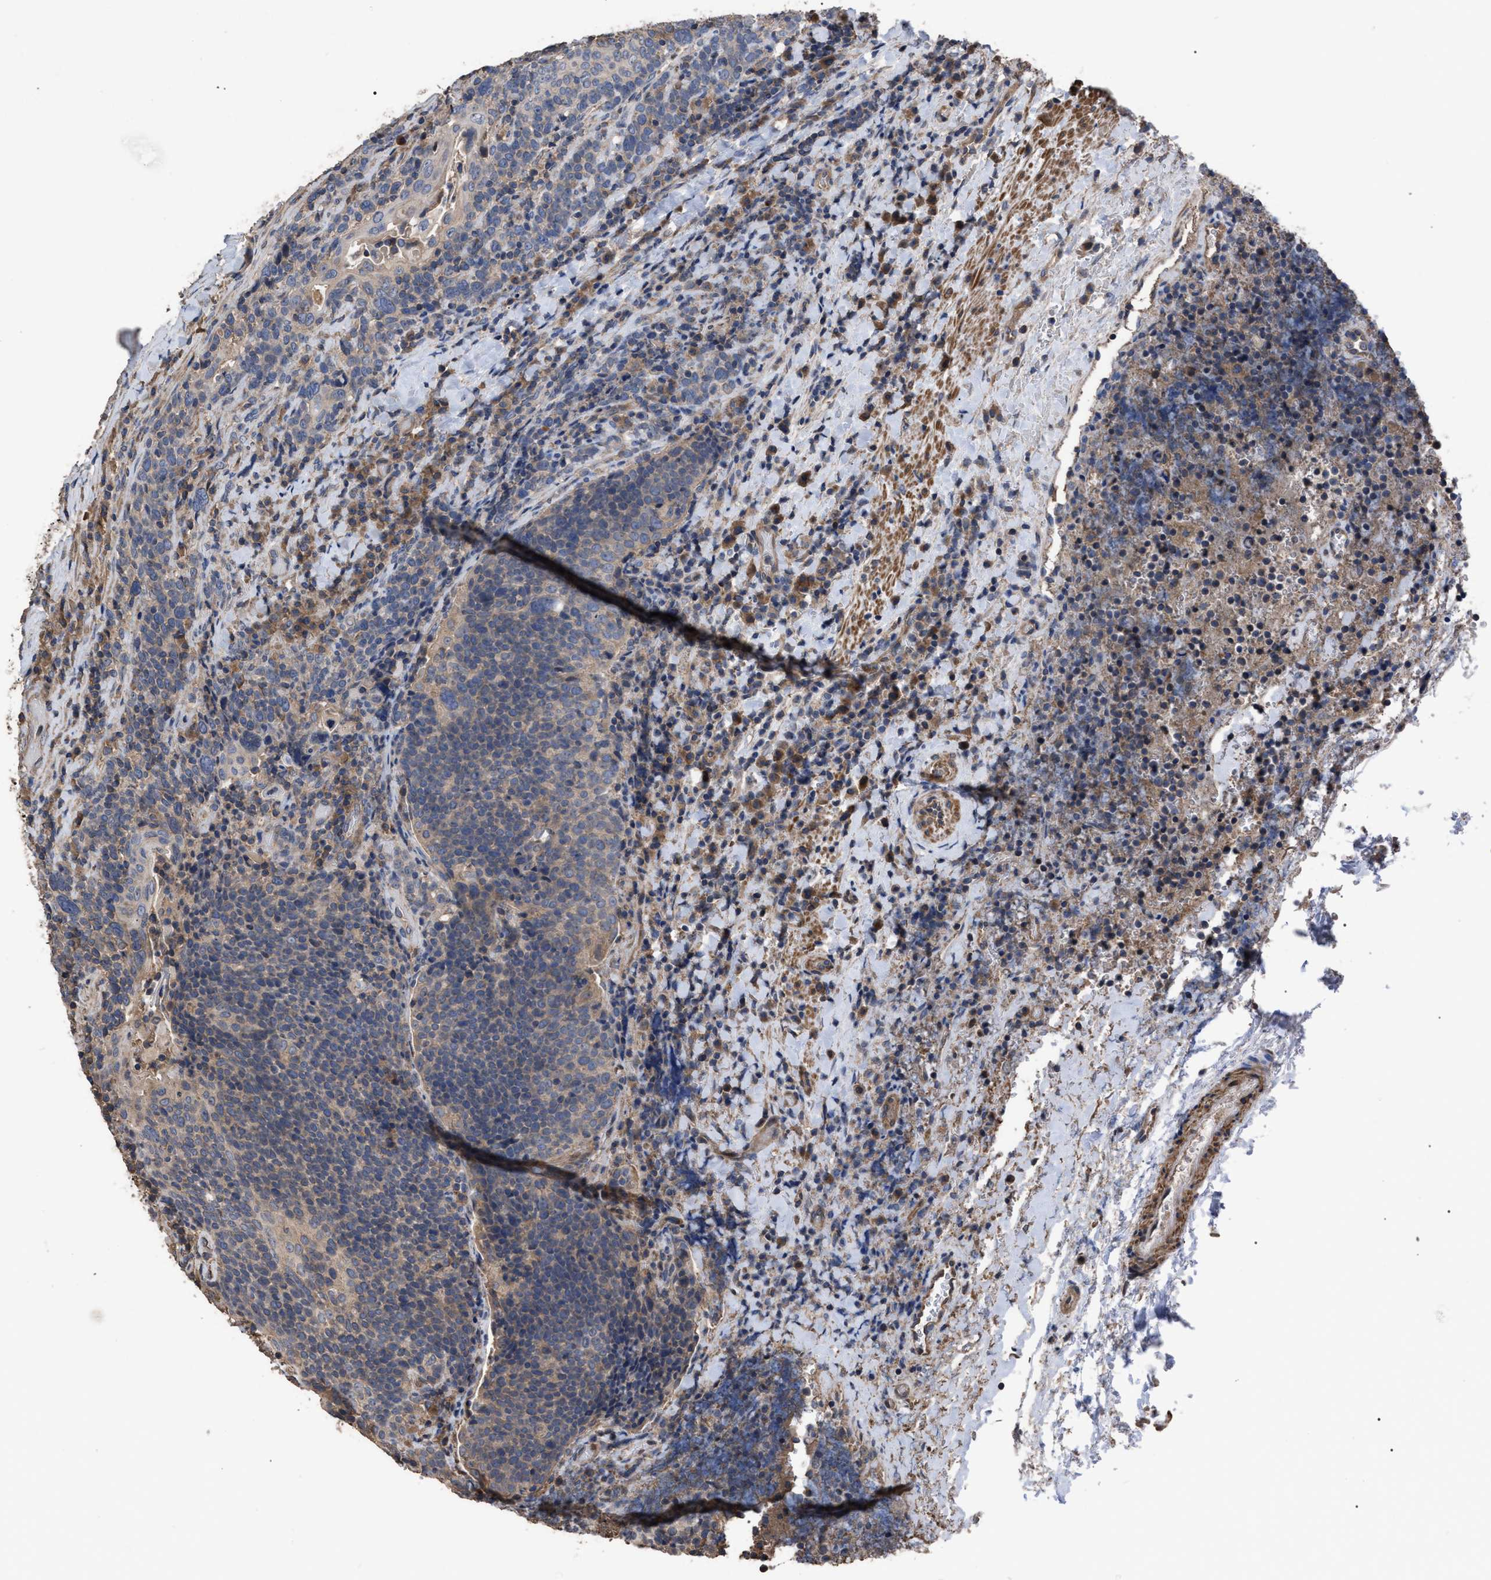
{"staining": {"intensity": "weak", "quantity": "25%-75%", "location": "cytoplasmic/membranous"}, "tissue": "head and neck cancer", "cell_type": "Tumor cells", "image_type": "cancer", "snomed": [{"axis": "morphology", "description": "Squamous cell carcinoma, NOS"}, {"axis": "morphology", "description": "Squamous cell carcinoma, metastatic, NOS"}, {"axis": "topography", "description": "Lymph node"}, {"axis": "topography", "description": "Head-Neck"}], "caption": "Protein staining demonstrates weak cytoplasmic/membranous expression in approximately 25%-75% of tumor cells in head and neck squamous cell carcinoma.", "gene": "BTN2A1", "patient": {"sex": "male", "age": 62}}